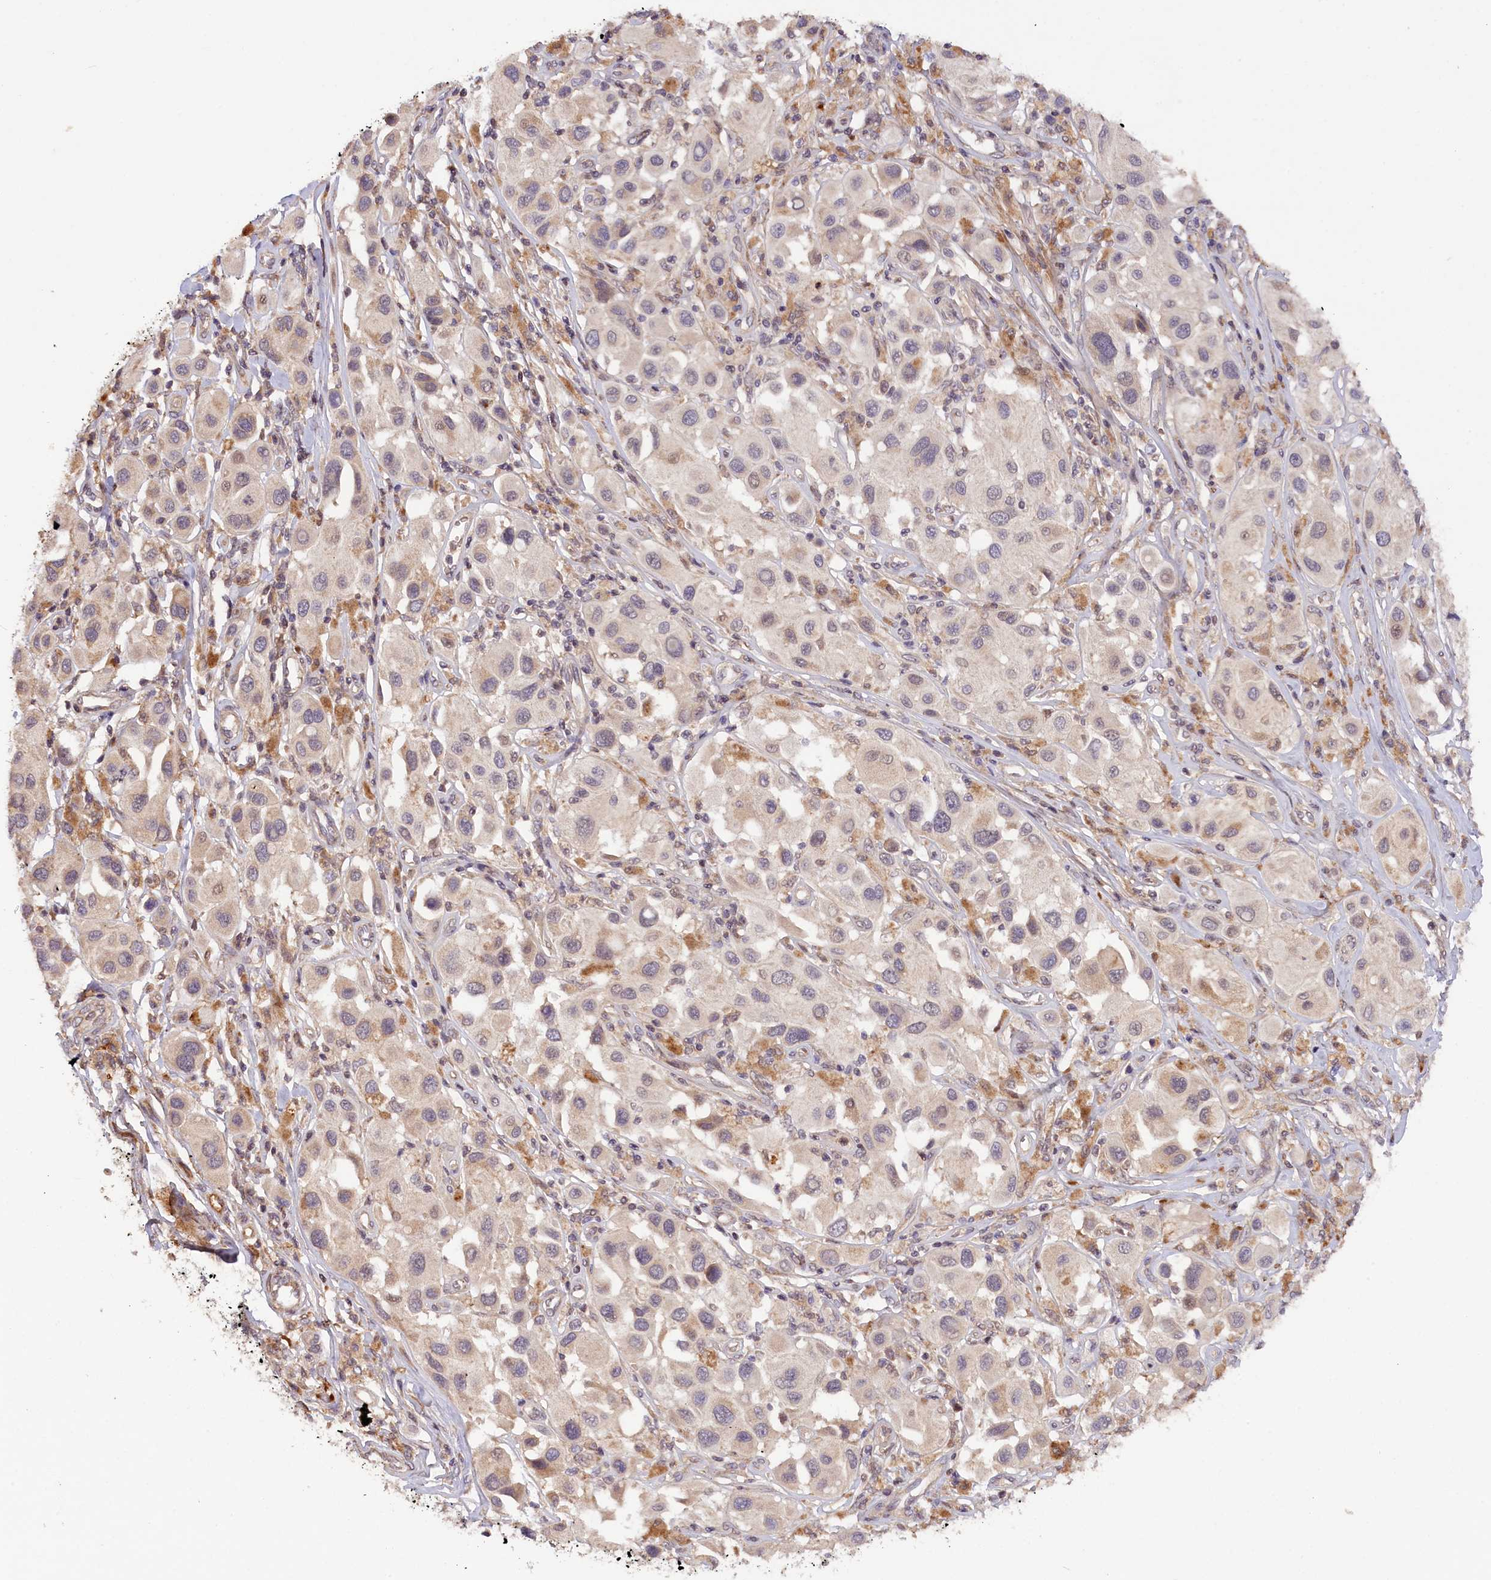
{"staining": {"intensity": "negative", "quantity": "none", "location": "none"}, "tissue": "melanoma", "cell_type": "Tumor cells", "image_type": "cancer", "snomed": [{"axis": "morphology", "description": "Malignant melanoma, Metastatic site"}, {"axis": "topography", "description": "Skin"}], "caption": "Tumor cells are negative for protein expression in human melanoma.", "gene": "ZNF480", "patient": {"sex": "male", "age": 41}}